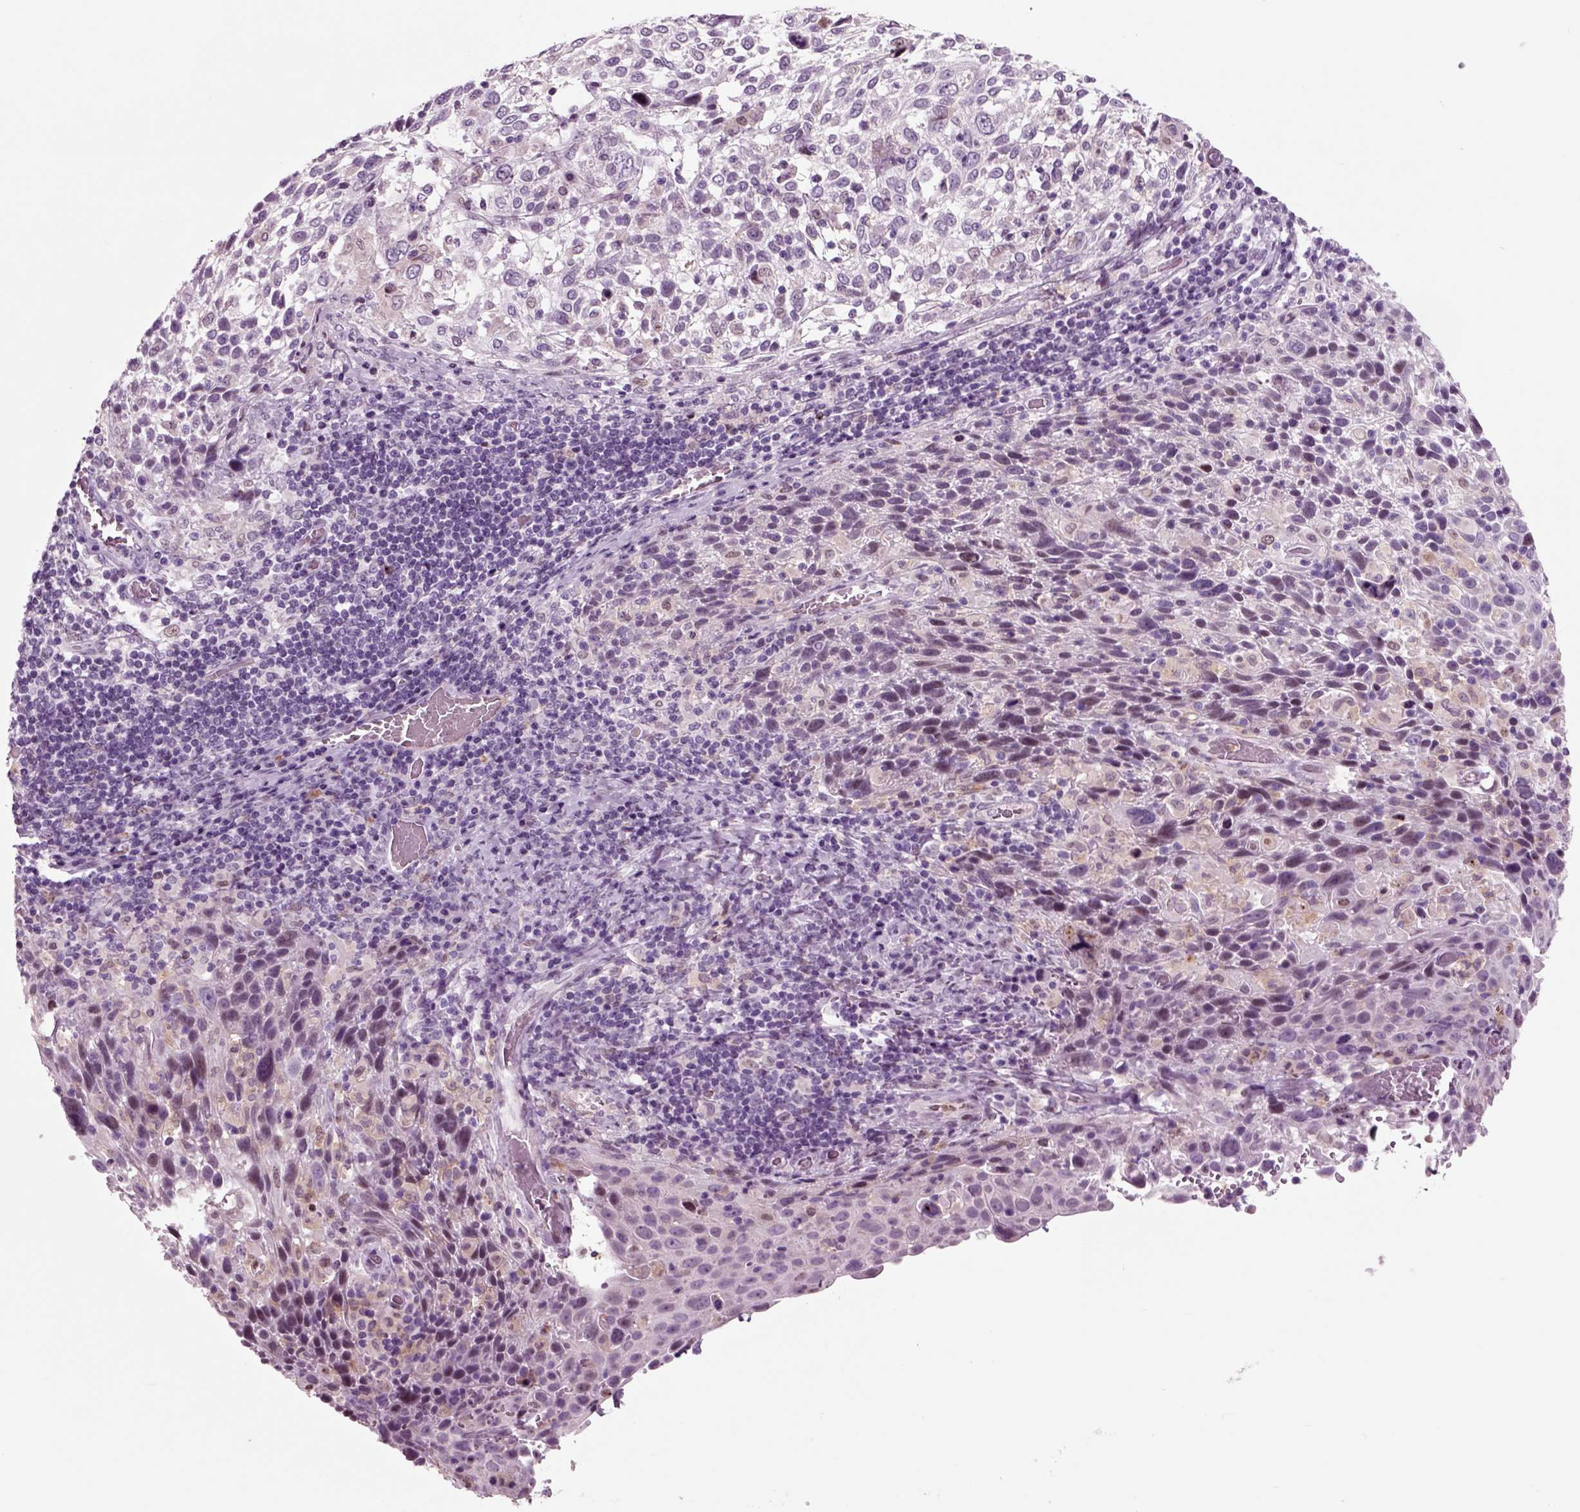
{"staining": {"intensity": "negative", "quantity": "none", "location": "none"}, "tissue": "cervical cancer", "cell_type": "Tumor cells", "image_type": "cancer", "snomed": [{"axis": "morphology", "description": "Squamous cell carcinoma, NOS"}, {"axis": "topography", "description": "Cervix"}], "caption": "DAB immunohistochemical staining of cervical squamous cell carcinoma exhibits no significant expression in tumor cells. (DAB immunohistochemistry visualized using brightfield microscopy, high magnification).", "gene": "CHGB", "patient": {"sex": "female", "age": 61}}